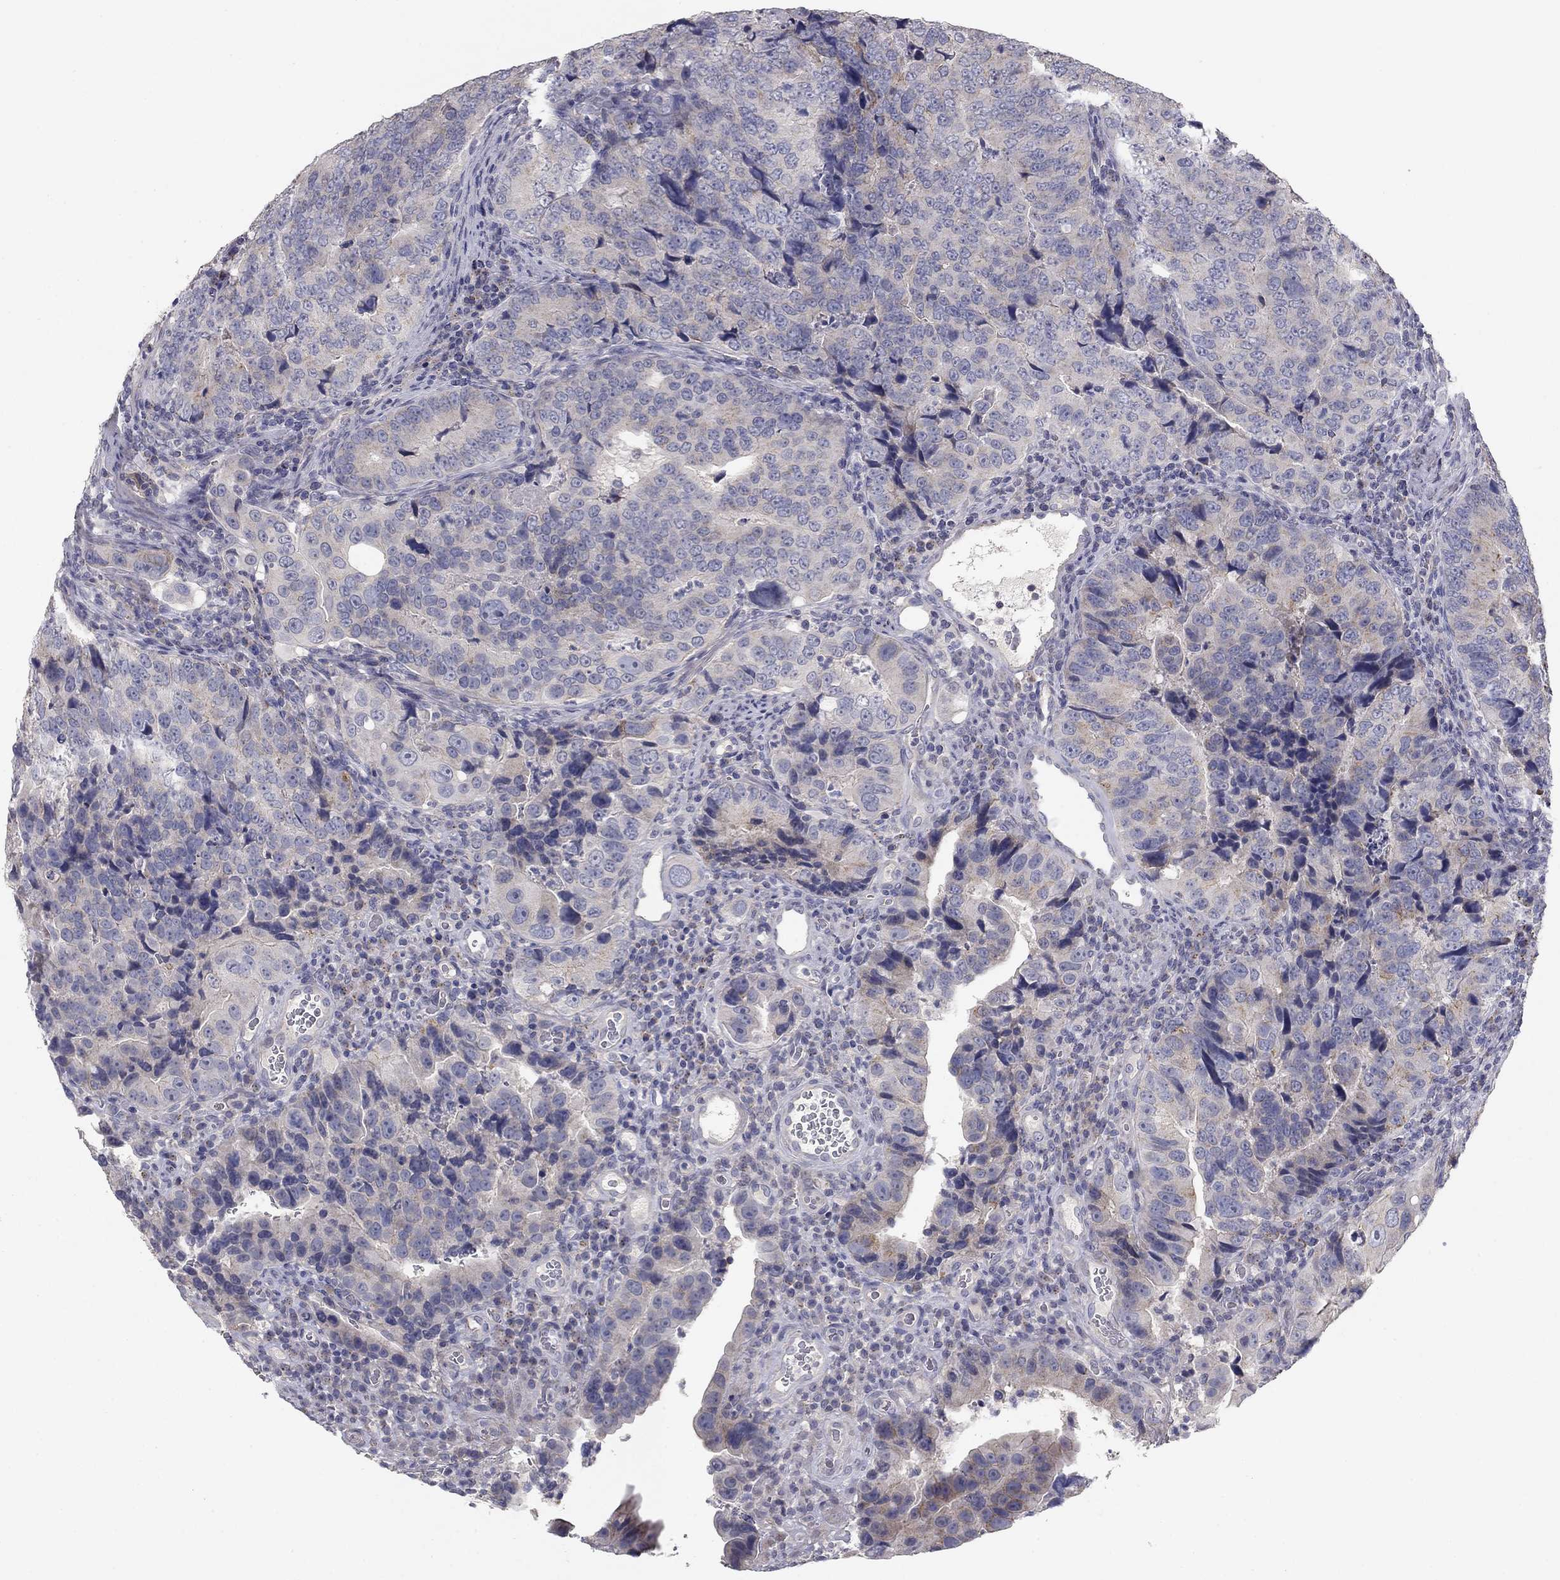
{"staining": {"intensity": "weak", "quantity": "<25%", "location": "cytoplasmic/membranous"}, "tissue": "colorectal cancer", "cell_type": "Tumor cells", "image_type": "cancer", "snomed": [{"axis": "morphology", "description": "Adenocarcinoma, NOS"}, {"axis": "topography", "description": "Colon"}], "caption": "The image demonstrates no significant expression in tumor cells of adenocarcinoma (colorectal).", "gene": "SEPTIN3", "patient": {"sex": "female", "age": 72}}